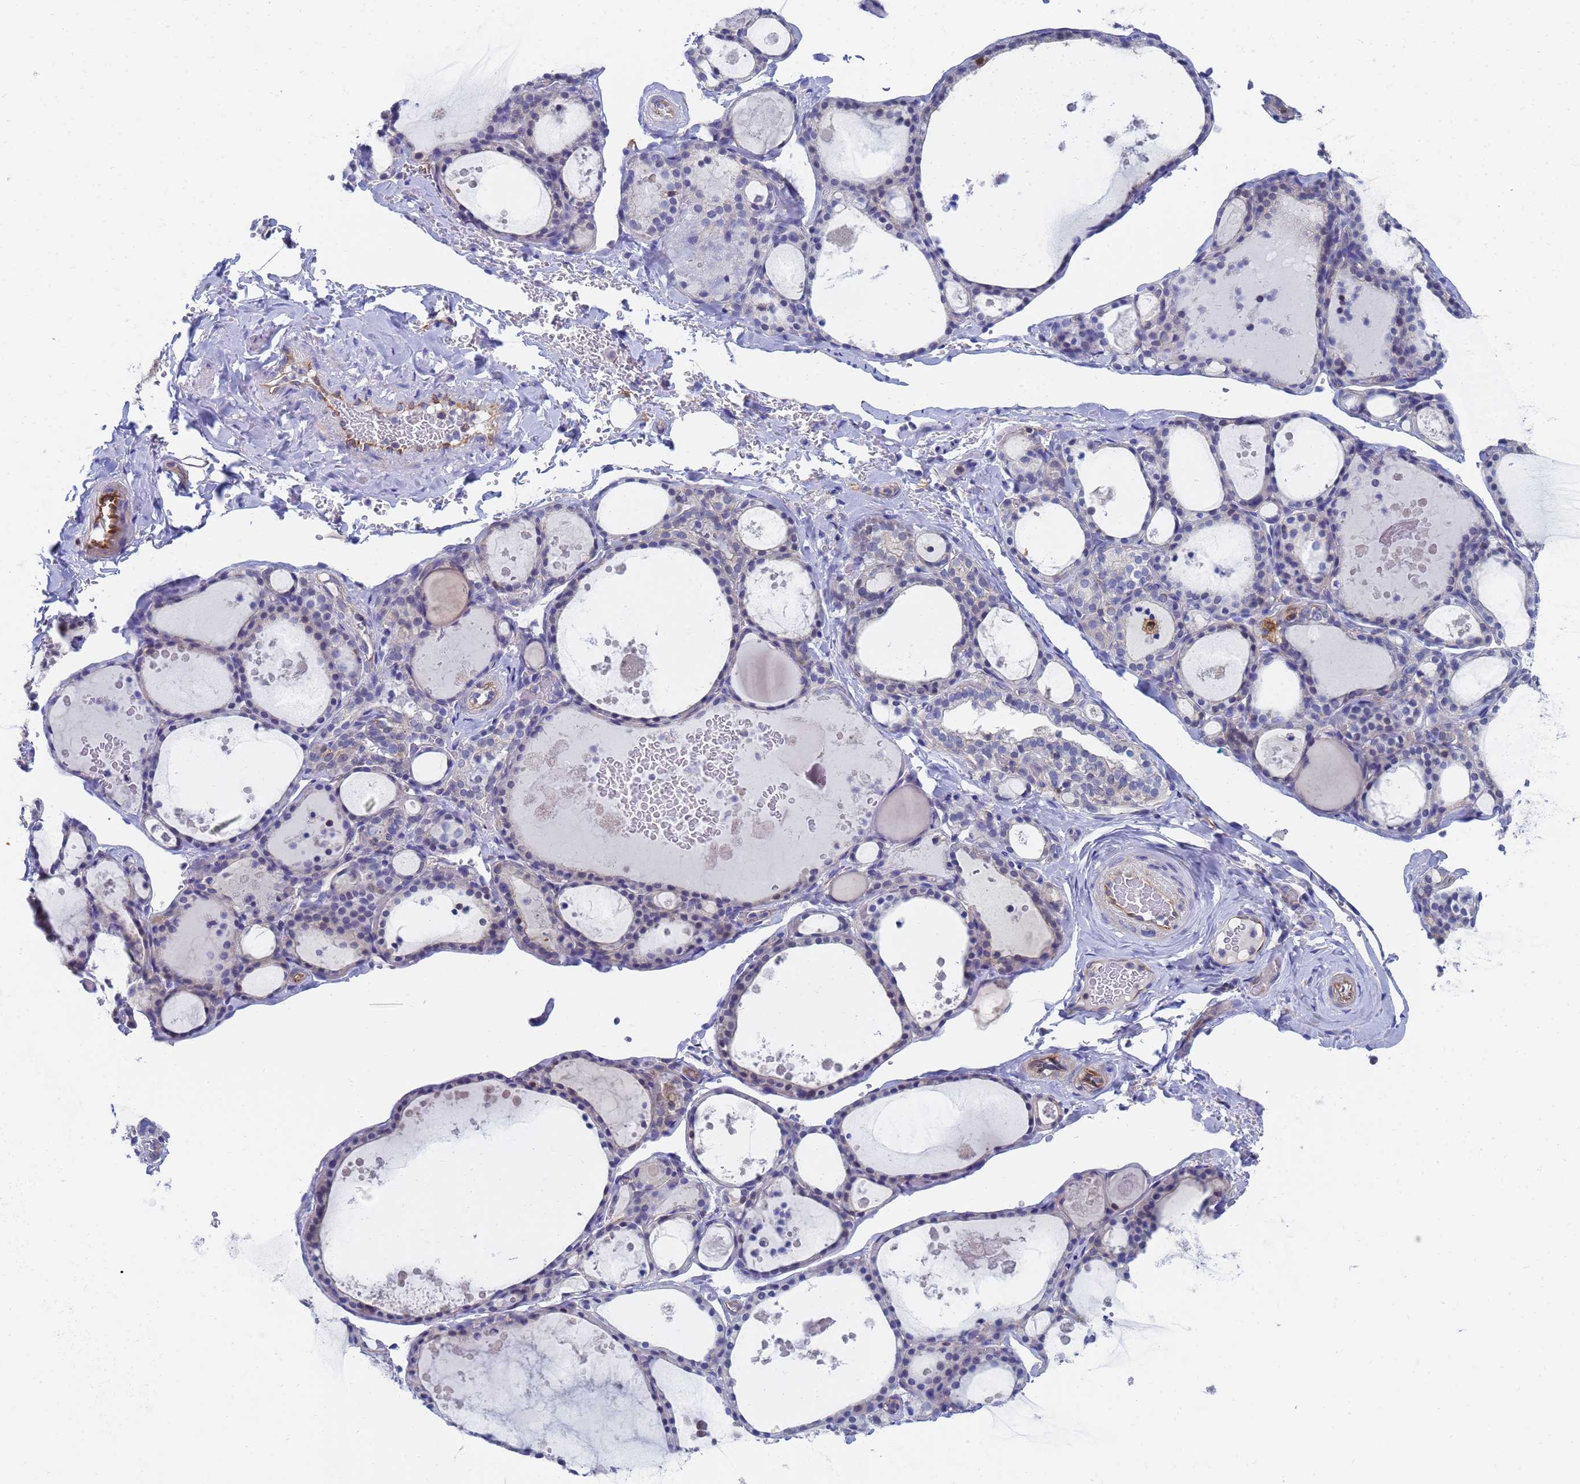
{"staining": {"intensity": "negative", "quantity": "none", "location": "none"}, "tissue": "thyroid gland", "cell_type": "Glandular cells", "image_type": "normal", "snomed": [{"axis": "morphology", "description": "Normal tissue, NOS"}, {"axis": "topography", "description": "Thyroid gland"}], "caption": "A high-resolution photomicrograph shows IHC staining of benign thyroid gland, which demonstrates no significant expression in glandular cells. (Brightfield microscopy of DAB IHC at high magnification).", "gene": "GCHFR", "patient": {"sex": "male", "age": 56}}